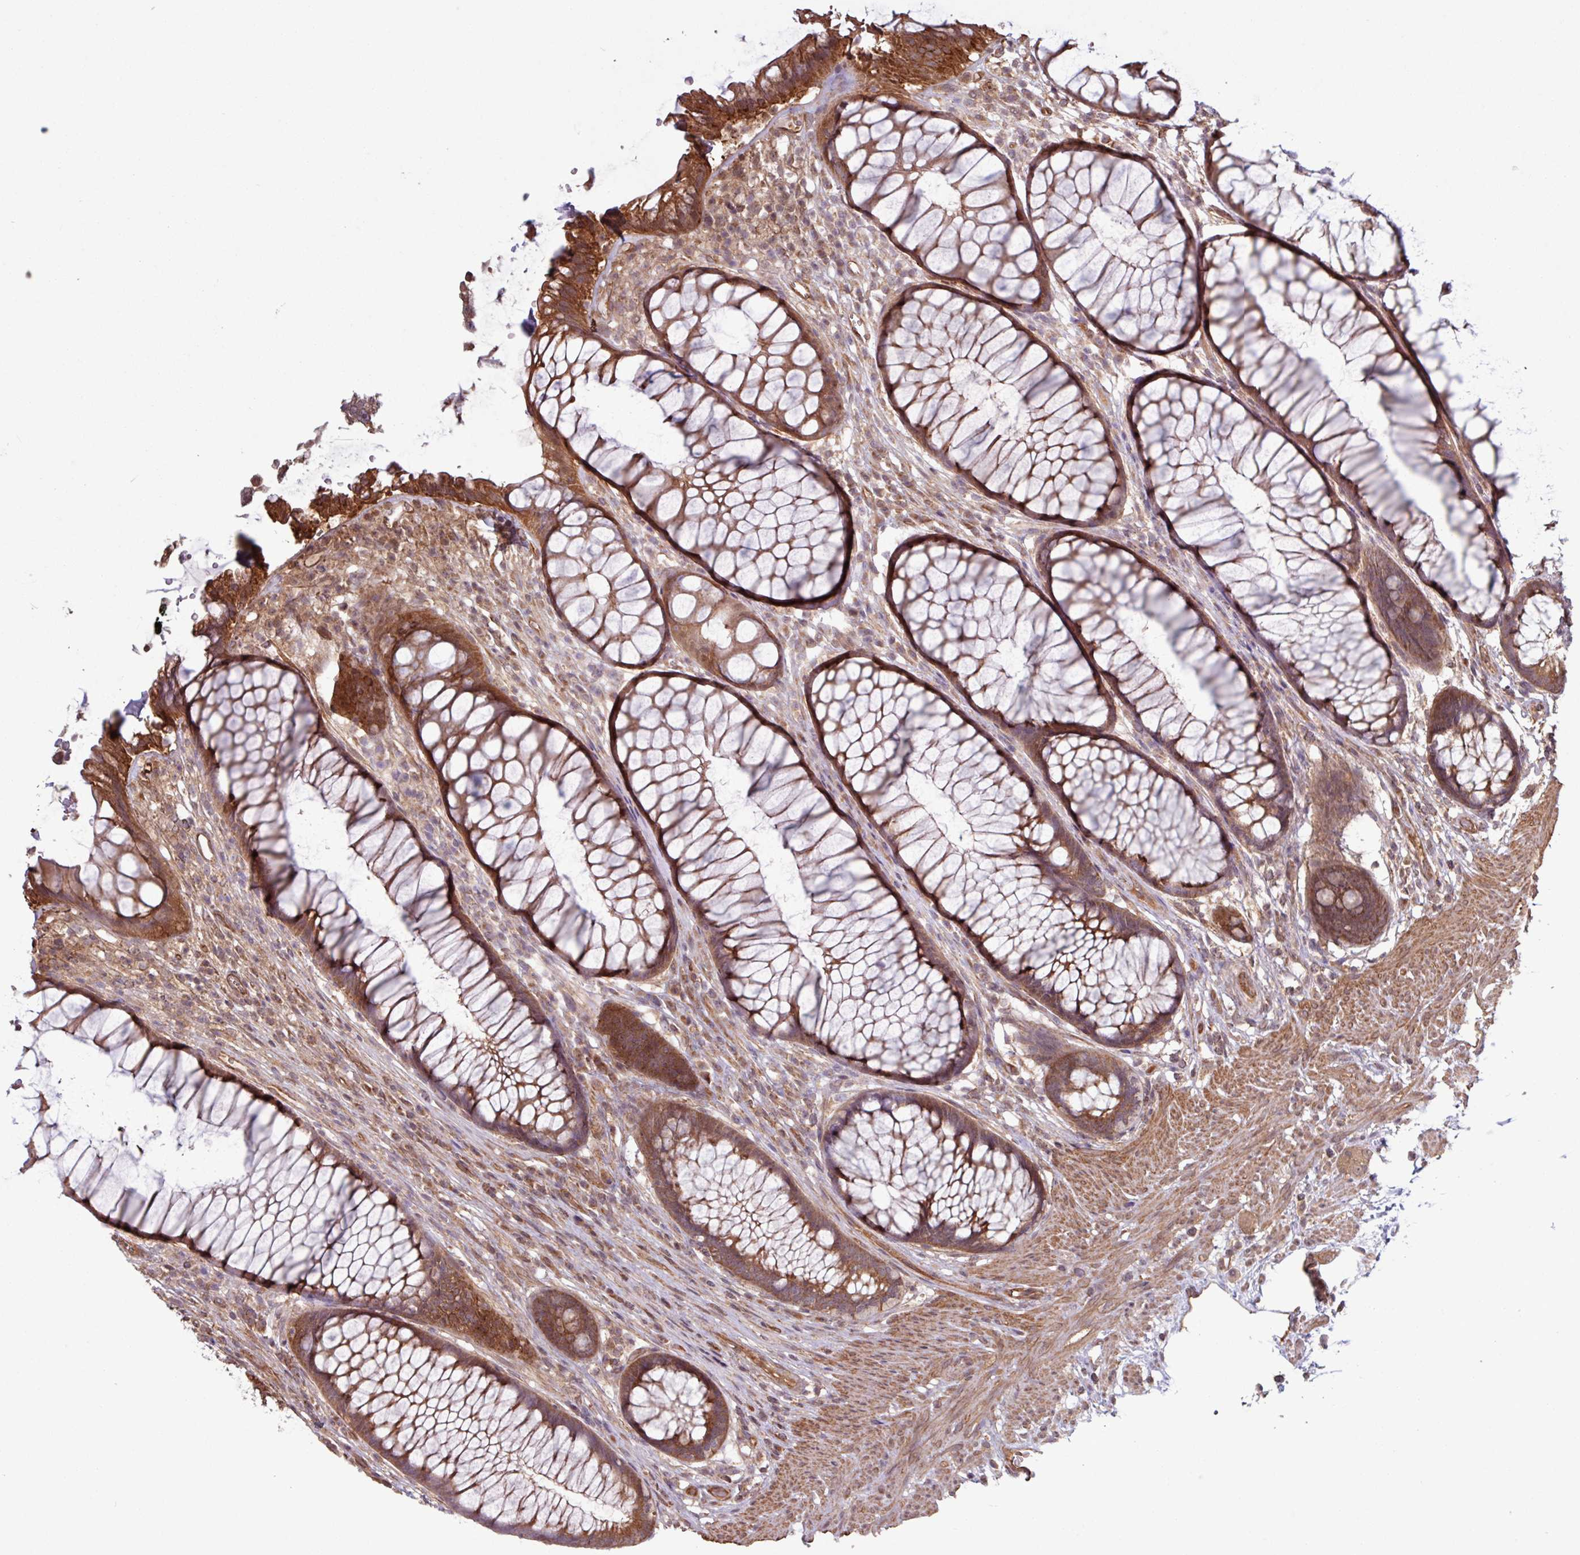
{"staining": {"intensity": "strong", "quantity": ">75%", "location": "cytoplasmic/membranous"}, "tissue": "rectum", "cell_type": "Glandular cells", "image_type": "normal", "snomed": [{"axis": "morphology", "description": "Normal tissue, NOS"}, {"axis": "topography", "description": "Smooth muscle"}, {"axis": "topography", "description": "Rectum"}], "caption": "A micrograph of rectum stained for a protein shows strong cytoplasmic/membranous brown staining in glandular cells. The protein is shown in brown color, while the nuclei are stained blue.", "gene": "TRABD2A", "patient": {"sex": "male", "age": 53}}